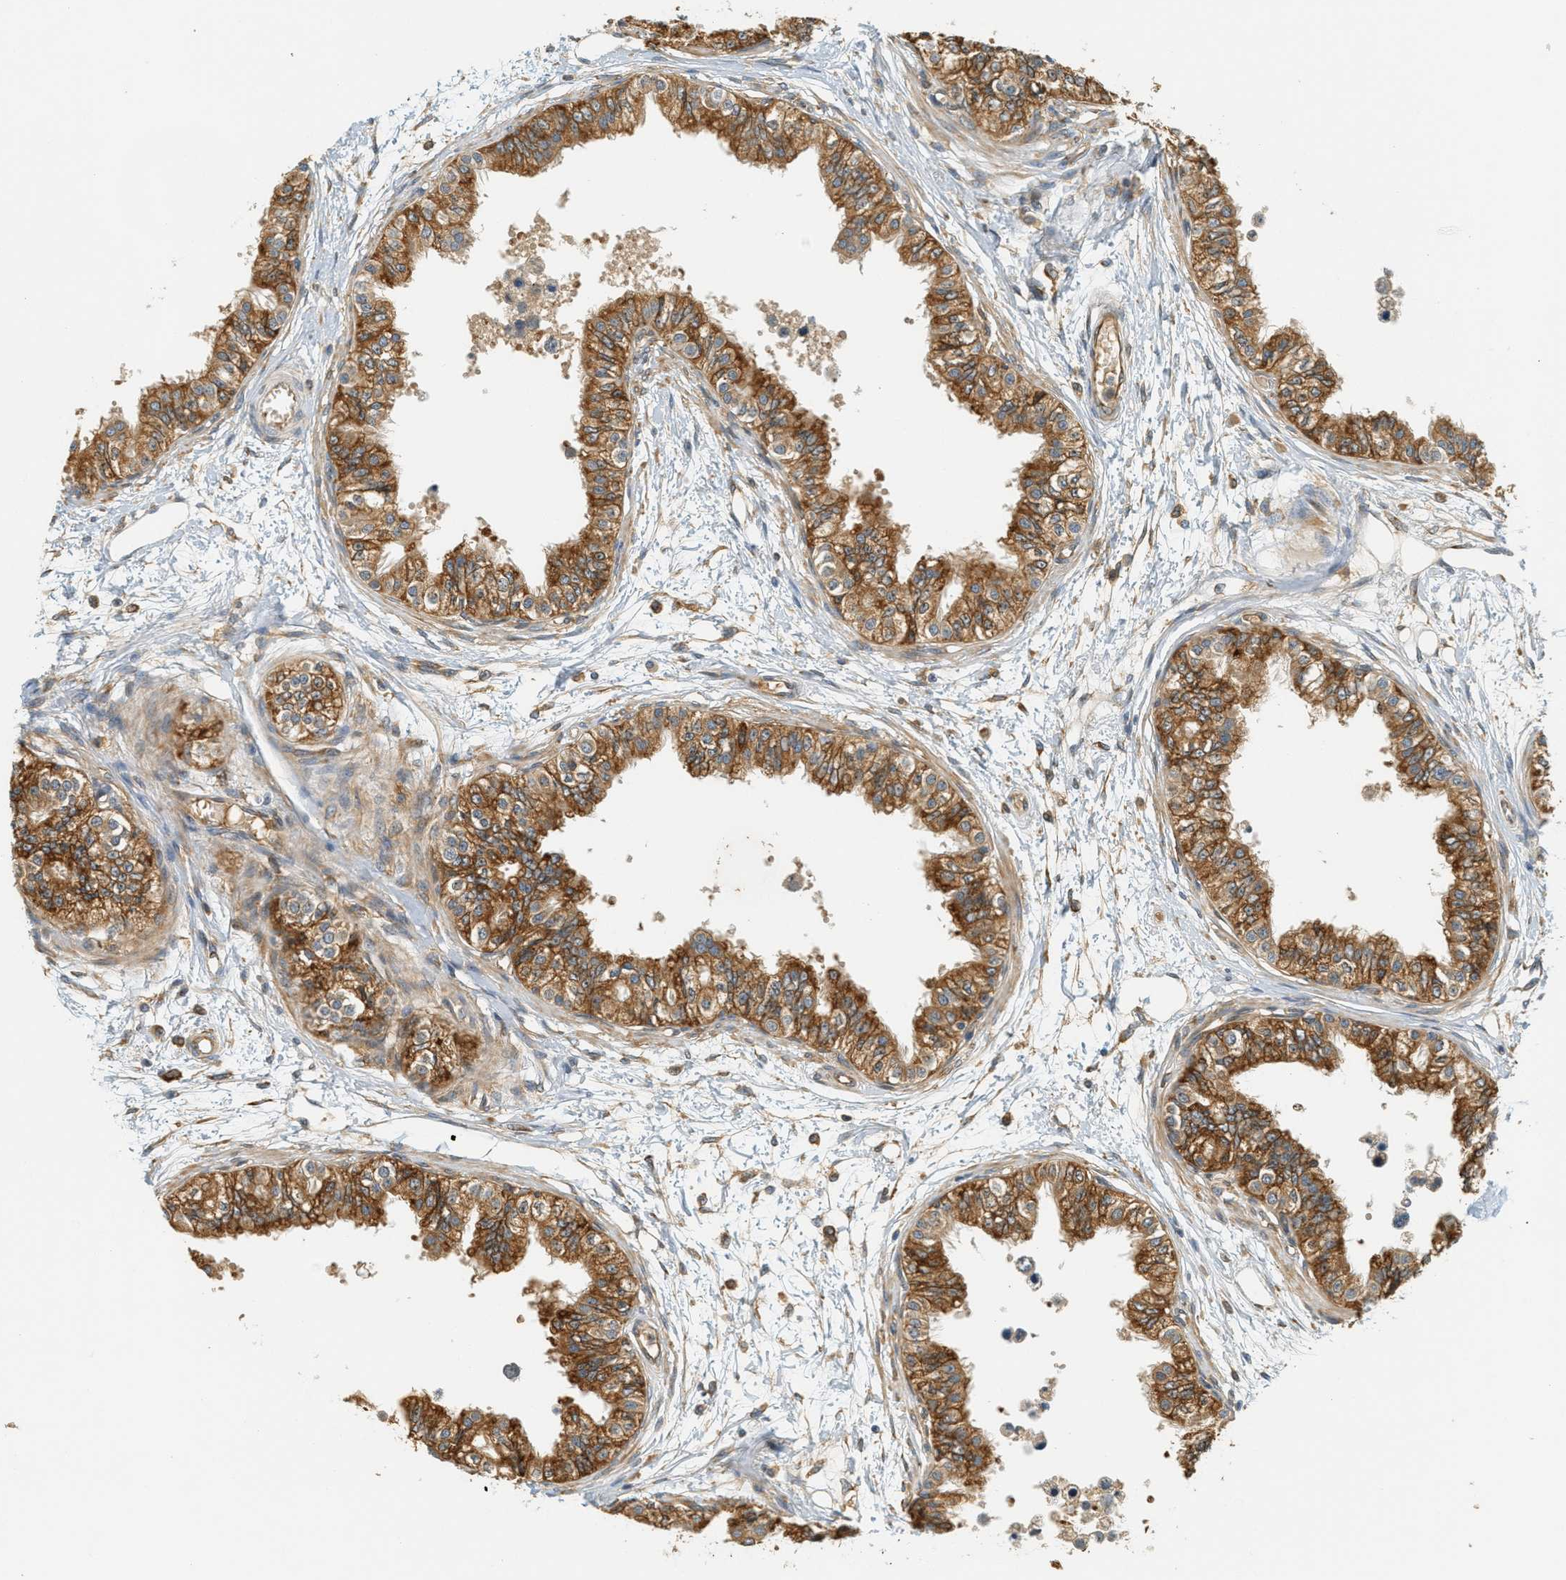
{"staining": {"intensity": "moderate", "quantity": ">75%", "location": "cytoplasmic/membranous"}, "tissue": "epididymis", "cell_type": "Glandular cells", "image_type": "normal", "snomed": [{"axis": "morphology", "description": "Normal tissue, NOS"}, {"axis": "morphology", "description": "Adenocarcinoma, metastatic, NOS"}, {"axis": "topography", "description": "Testis"}, {"axis": "topography", "description": "Epididymis"}], "caption": "Benign epididymis demonstrates moderate cytoplasmic/membranous staining in about >75% of glandular cells The staining was performed using DAB (3,3'-diaminobenzidine) to visualize the protein expression in brown, while the nuclei were stained in blue with hematoxylin (Magnification: 20x)..", "gene": "PDK1", "patient": {"sex": "male", "age": 26}}